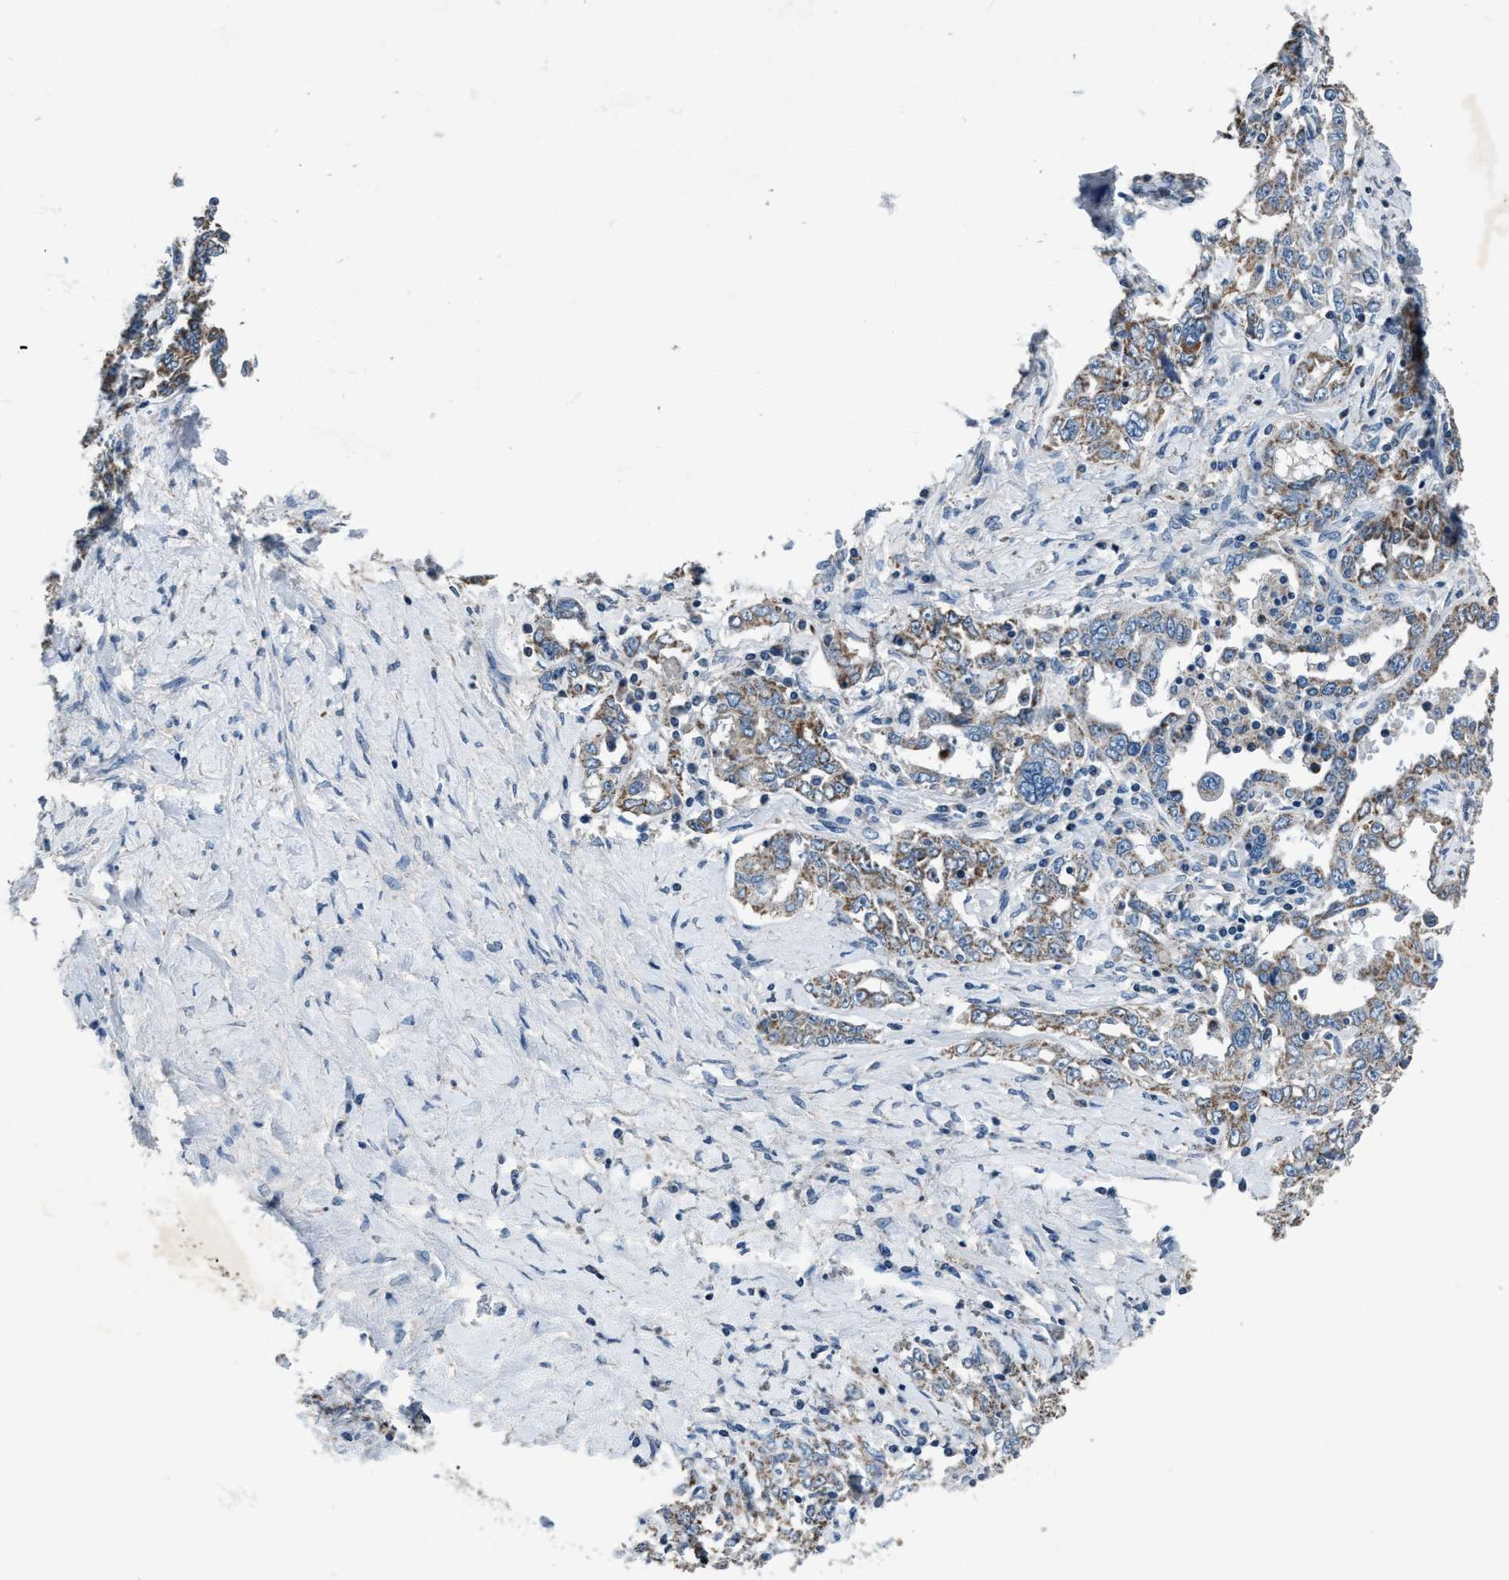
{"staining": {"intensity": "moderate", "quantity": ">75%", "location": "cytoplasmic/membranous"}, "tissue": "ovarian cancer", "cell_type": "Tumor cells", "image_type": "cancer", "snomed": [{"axis": "morphology", "description": "Carcinoma, endometroid"}, {"axis": "topography", "description": "Ovary"}], "caption": "Brown immunohistochemical staining in ovarian endometroid carcinoma exhibits moderate cytoplasmic/membranous expression in about >75% of tumor cells.", "gene": "ANKFN1", "patient": {"sex": "female", "age": 62}}